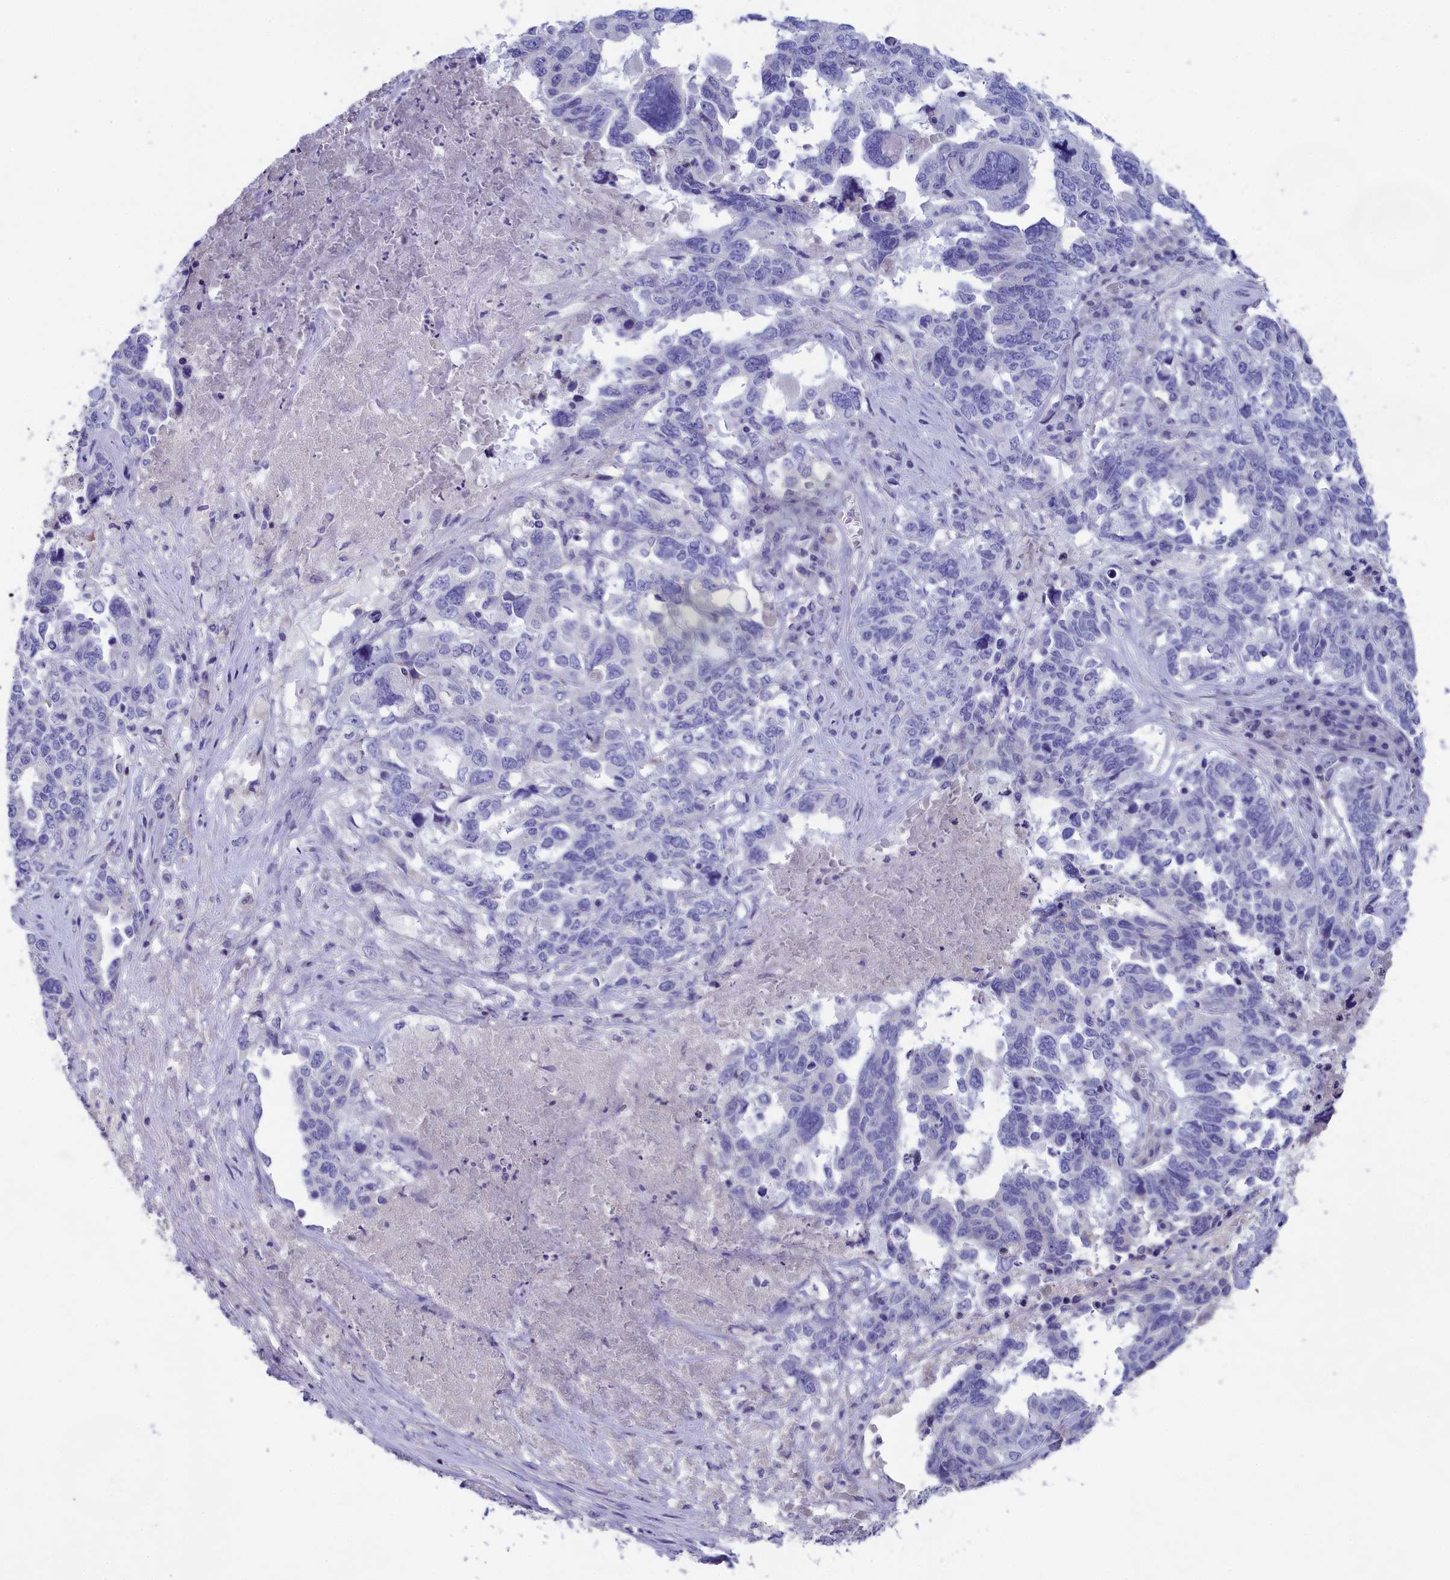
{"staining": {"intensity": "negative", "quantity": "none", "location": "none"}, "tissue": "ovarian cancer", "cell_type": "Tumor cells", "image_type": "cancer", "snomed": [{"axis": "morphology", "description": "Carcinoma, endometroid"}, {"axis": "topography", "description": "Ovary"}], "caption": "The micrograph reveals no significant staining in tumor cells of ovarian cancer (endometroid carcinoma). Nuclei are stained in blue.", "gene": "PRDM12", "patient": {"sex": "female", "age": 62}}